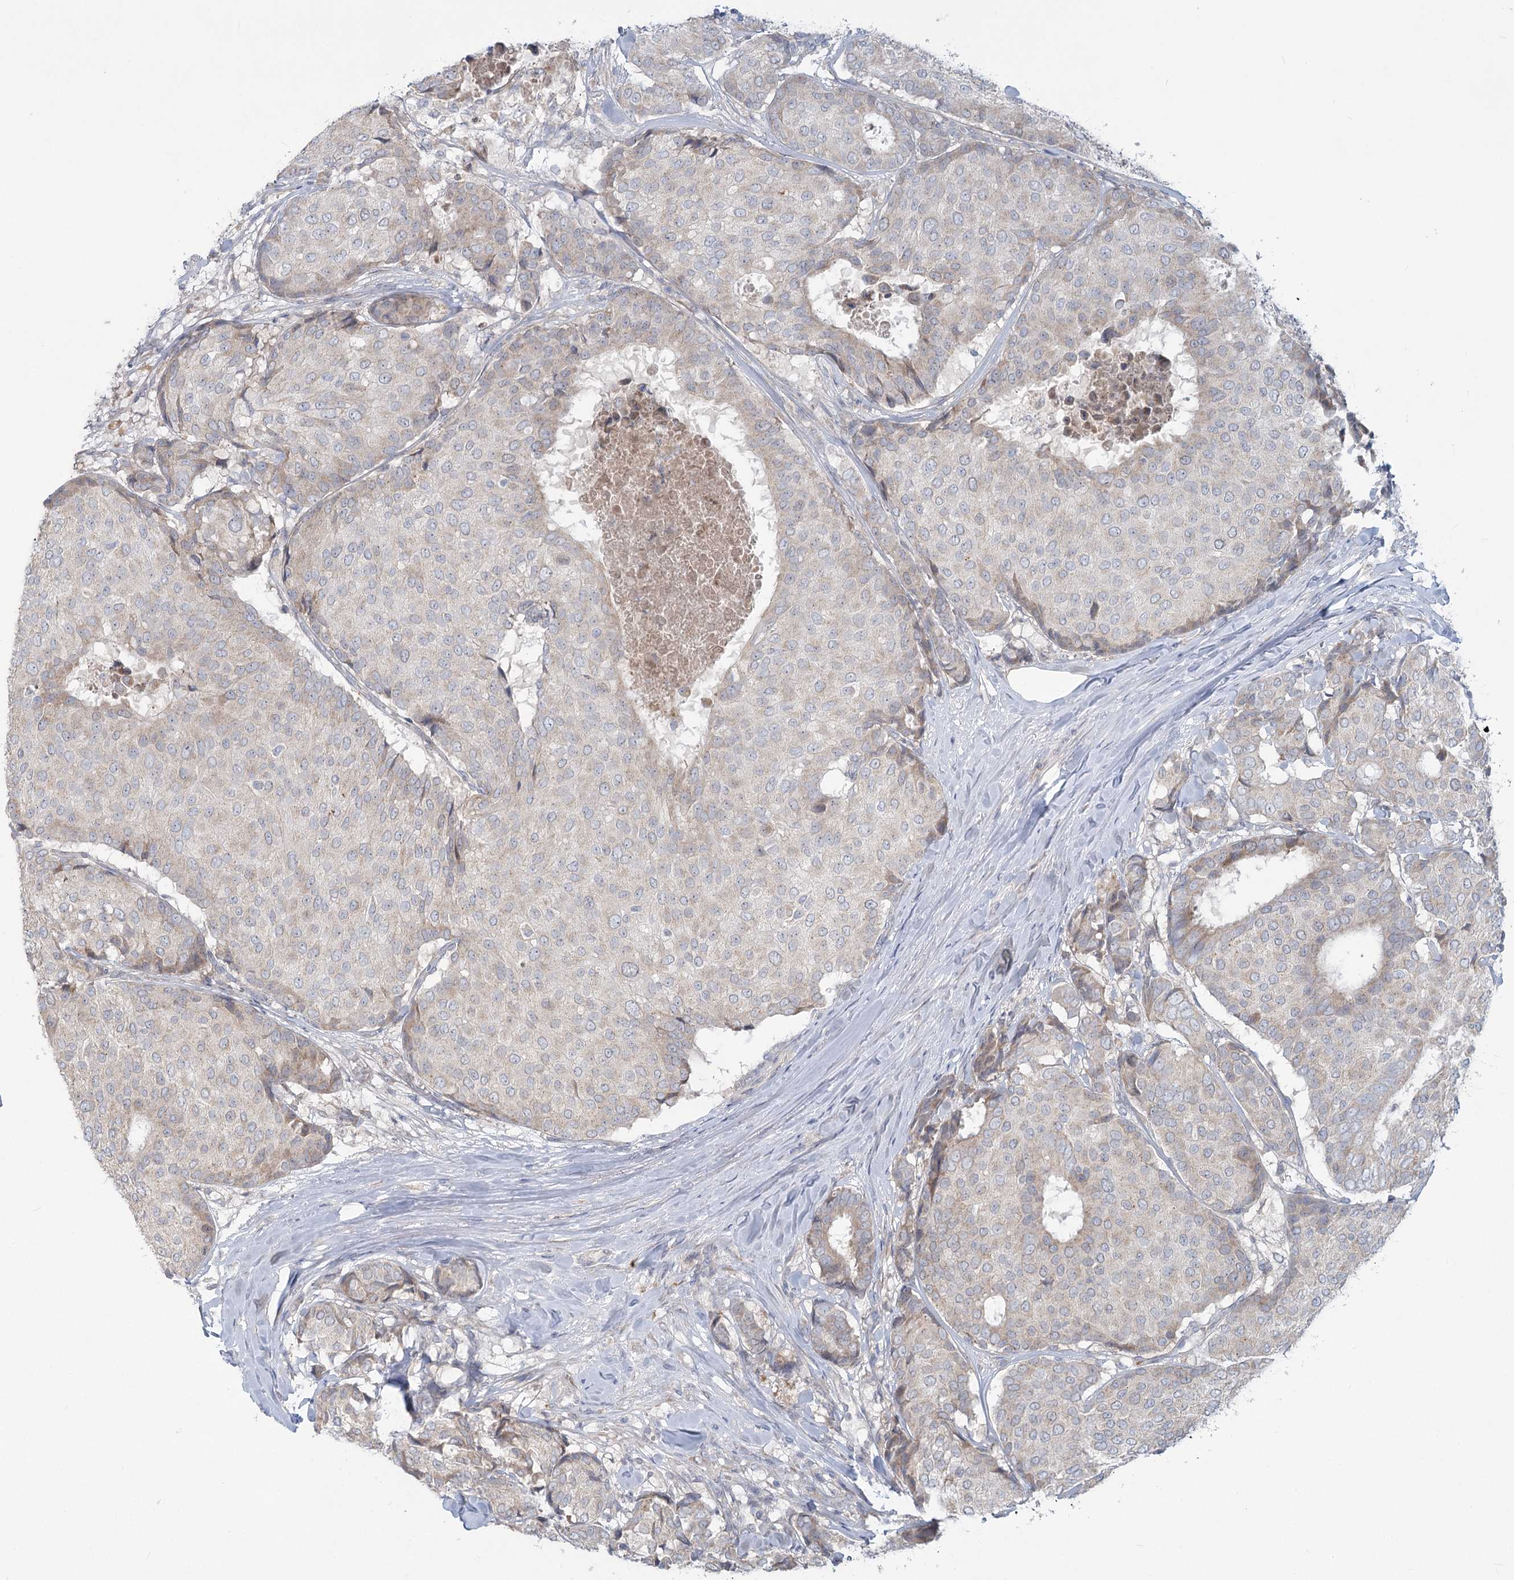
{"staining": {"intensity": "negative", "quantity": "none", "location": "none"}, "tissue": "breast cancer", "cell_type": "Tumor cells", "image_type": "cancer", "snomed": [{"axis": "morphology", "description": "Duct carcinoma"}, {"axis": "topography", "description": "Breast"}], "caption": "DAB (3,3'-diaminobenzidine) immunohistochemical staining of human breast cancer demonstrates no significant positivity in tumor cells.", "gene": "PLA2G12A", "patient": {"sex": "female", "age": 75}}